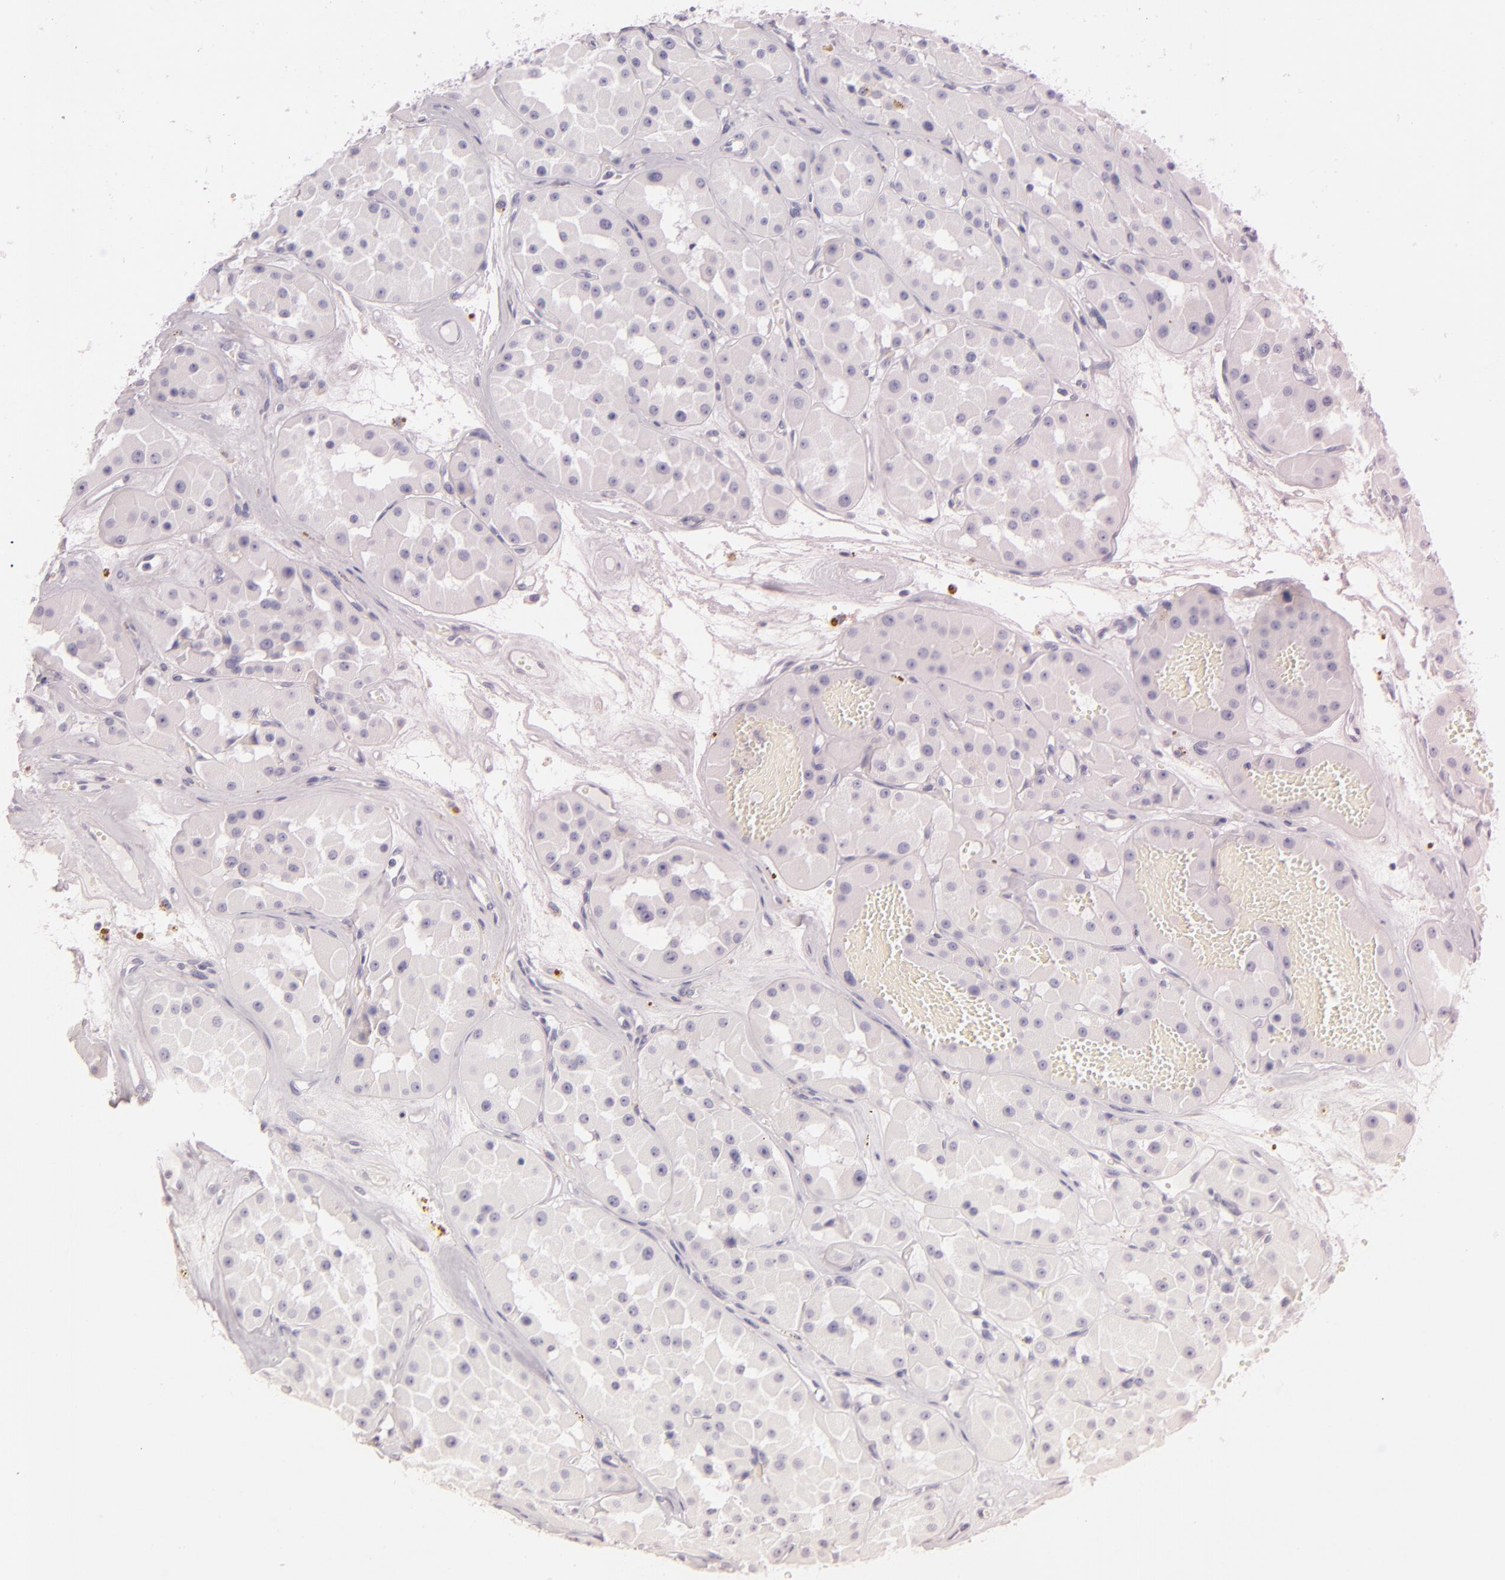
{"staining": {"intensity": "negative", "quantity": "none", "location": "none"}, "tissue": "renal cancer", "cell_type": "Tumor cells", "image_type": "cancer", "snomed": [{"axis": "morphology", "description": "Adenocarcinoma, uncertain malignant potential"}, {"axis": "topography", "description": "Kidney"}], "caption": "IHC of human renal adenocarcinoma,  uncertain malignant potential shows no expression in tumor cells.", "gene": "INA", "patient": {"sex": "male", "age": 63}}